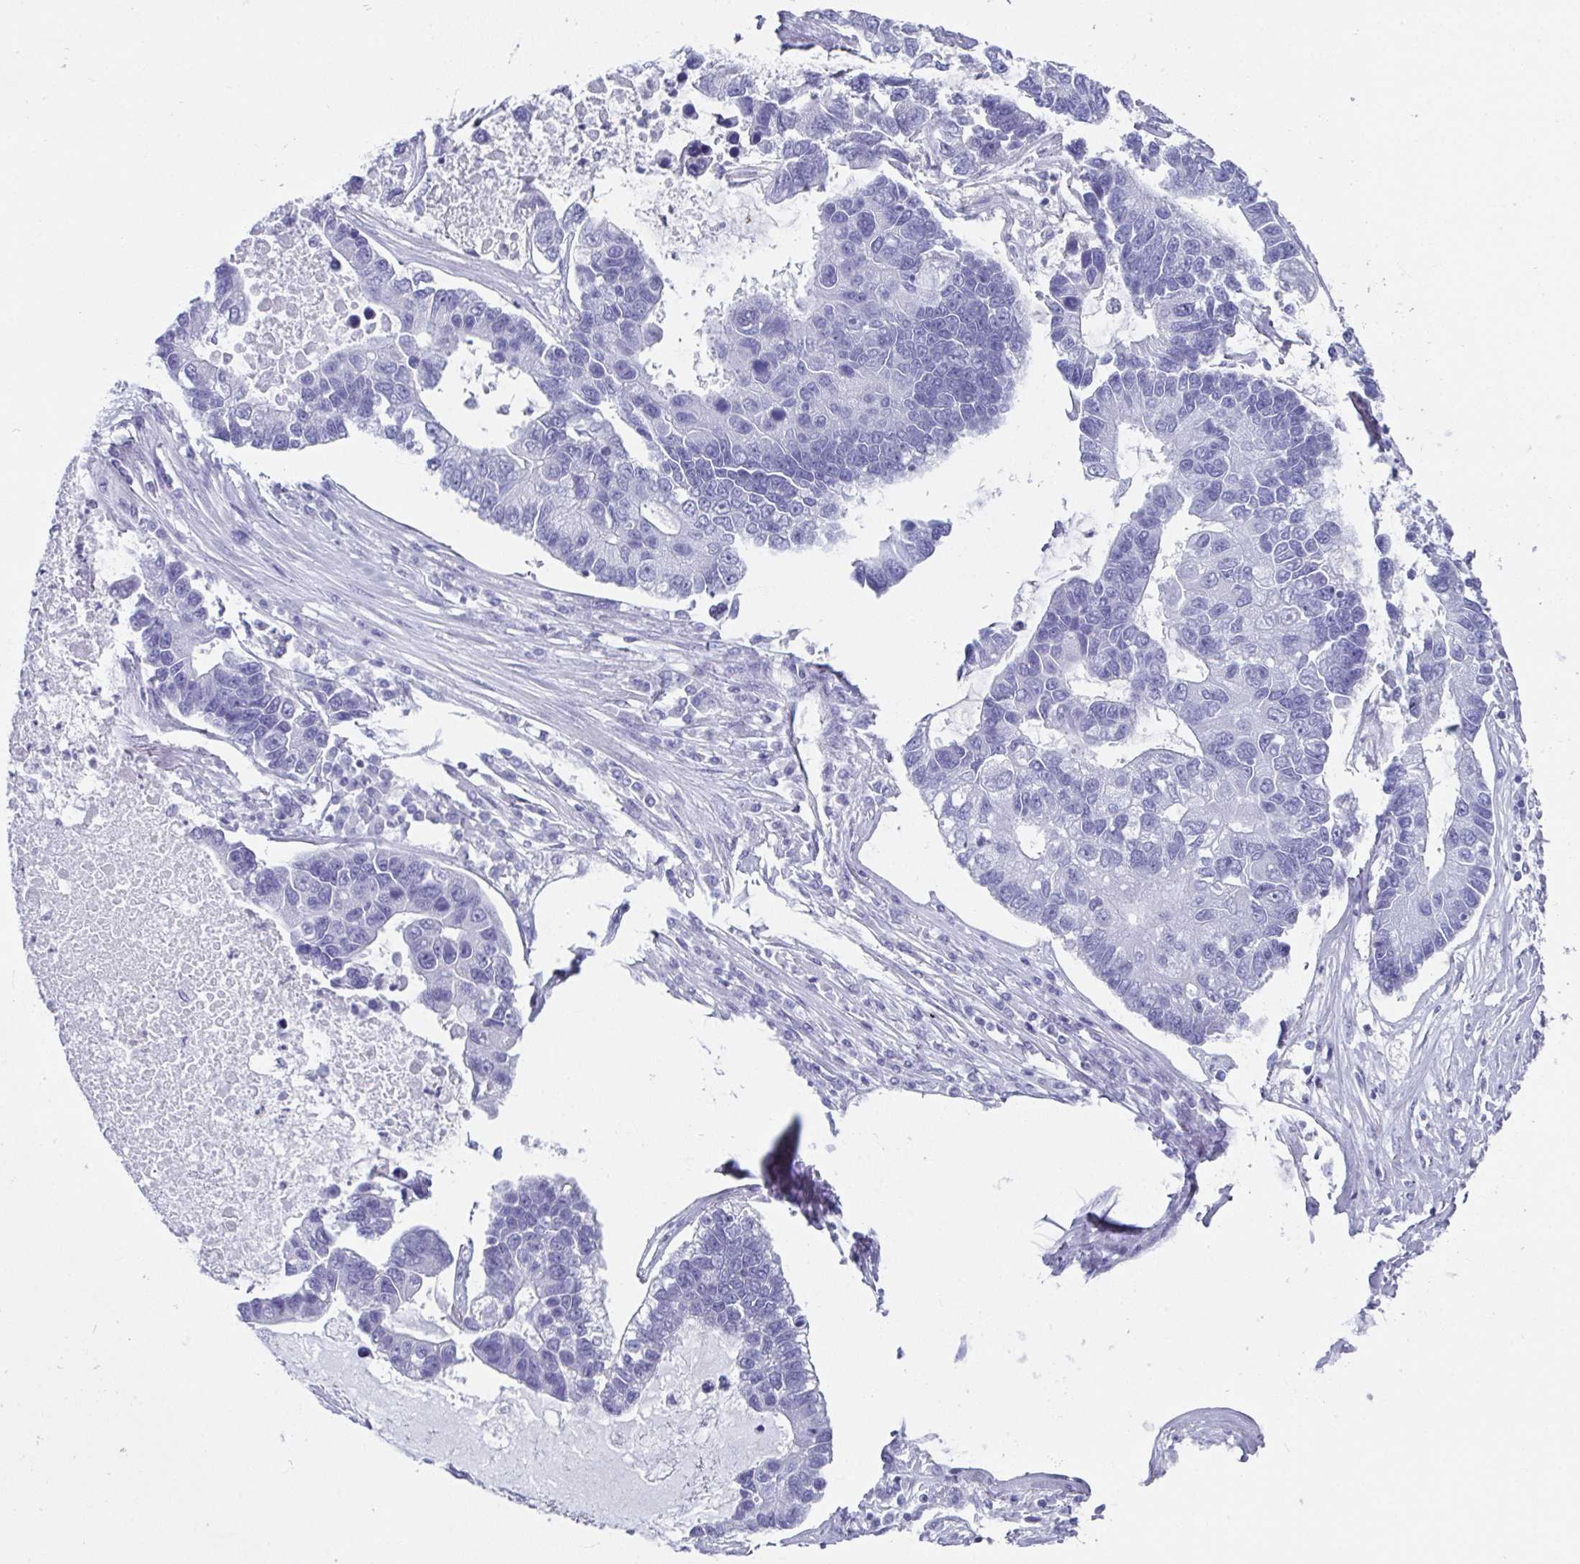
{"staining": {"intensity": "negative", "quantity": "none", "location": "none"}, "tissue": "lung cancer", "cell_type": "Tumor cells", "image_type": "cancer", "snomed": [{"axis": "morphology", "description": "Adenocarcinoma, NOS"}, {"axis": "topography", "description": "Bronchus"}, {"axis": "topography", "description": "Lung"}], "caption": "A photomicrograph of human lung cancer (adenocarcinoma) is negative for staining in tumor cells.", "gene": "SYCP1", "patient": {"sex": "female", "age": 51}}